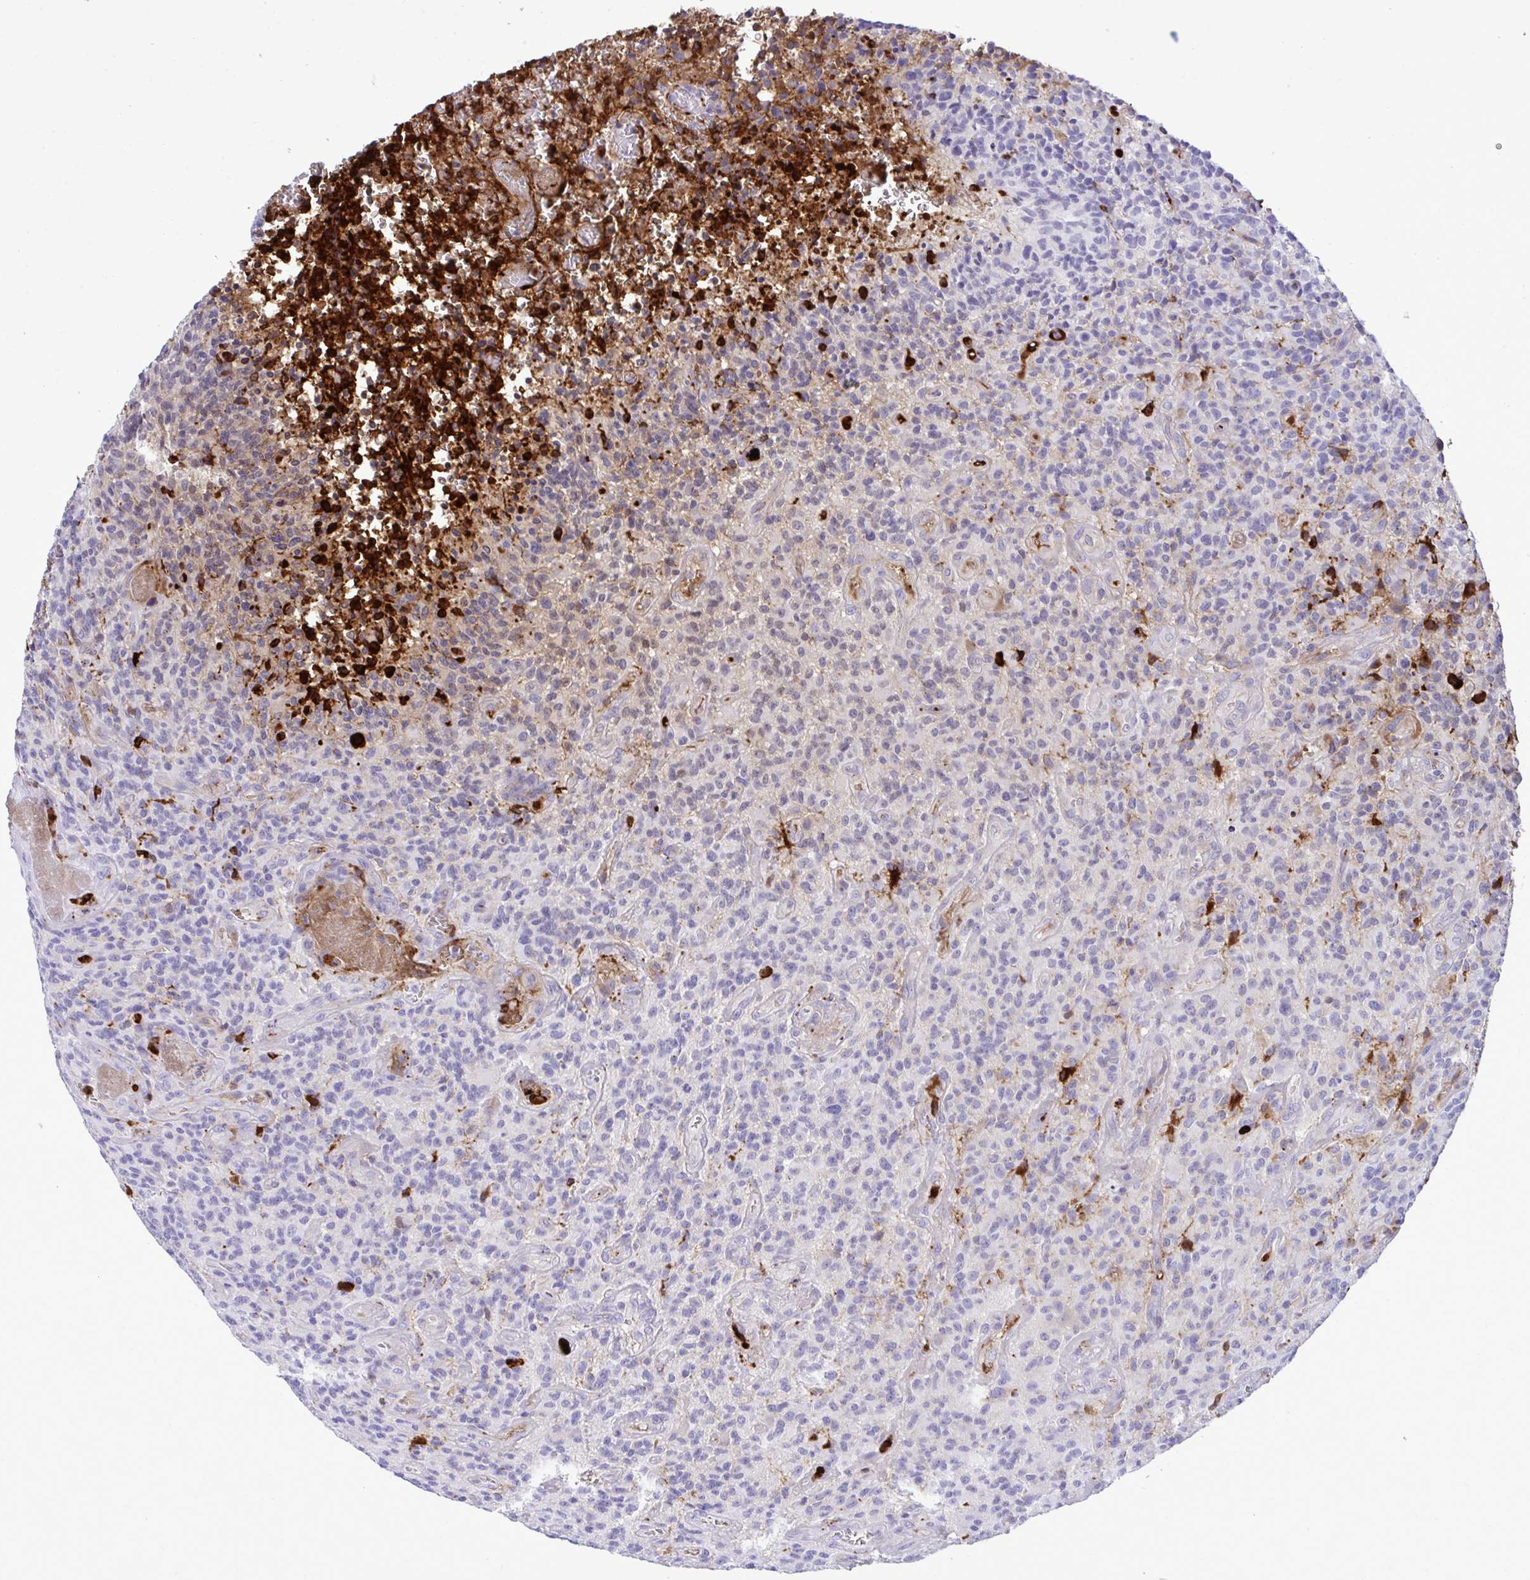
{"staining": {"intensity": "negative", "quantity": "none", "location": "none"}, "tissue": "glioma", "cell_type": "Tumor cells", "image_type": "cancer", "snomed": [{"axis": "morphology", "description": "Glioma, malignant, High grade"}, {"axis": "topography", "description": "Brain"}], "caption": "This is a image of immunohistochemistry staining of malignant glioma (high-grade), which shows no staining in tumor cells.", "gene": "F2", "patient": {"sex": "male", "age": 76}}